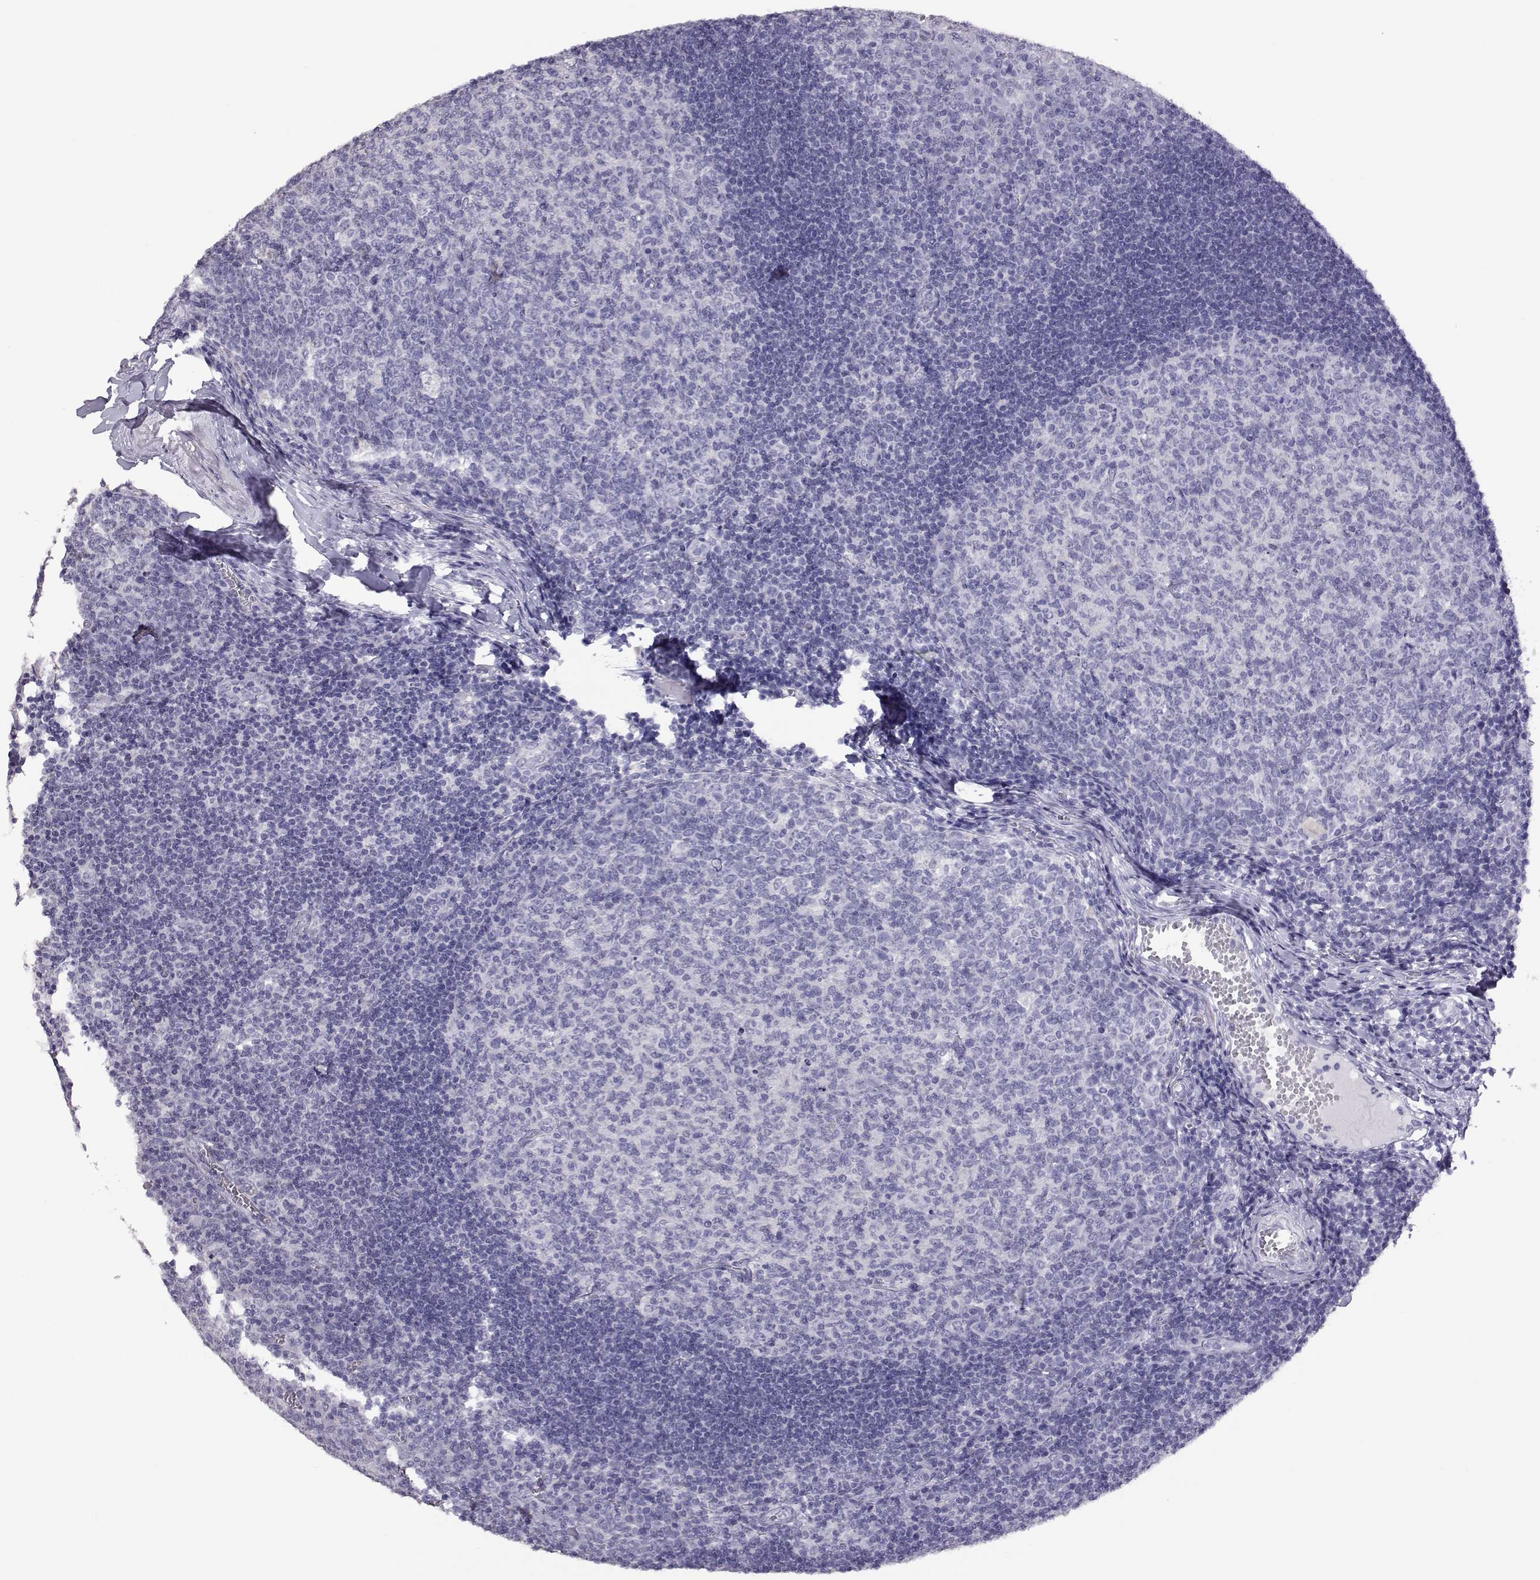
{"staining": {"intensity": "negative", "quantity": "none", "location": "none"}, "tissue": "tonsil", "cell_type": "Germinal center cells", "image_type": "normal", "snomed": [{"axis": "morphology", "description": "Normal tissue, NOS"}, {"axis": "topography", "description": "Tonsil"}], "caption": "IHC photomicrograph of unremarkable human tonsil stained for a protein (brown), which displays no staining in germinal center cells. (IHC, brightfield microscopy, high magnification).", "gene": "PMCH", "patient": {"sex": "female", "age": 13}}